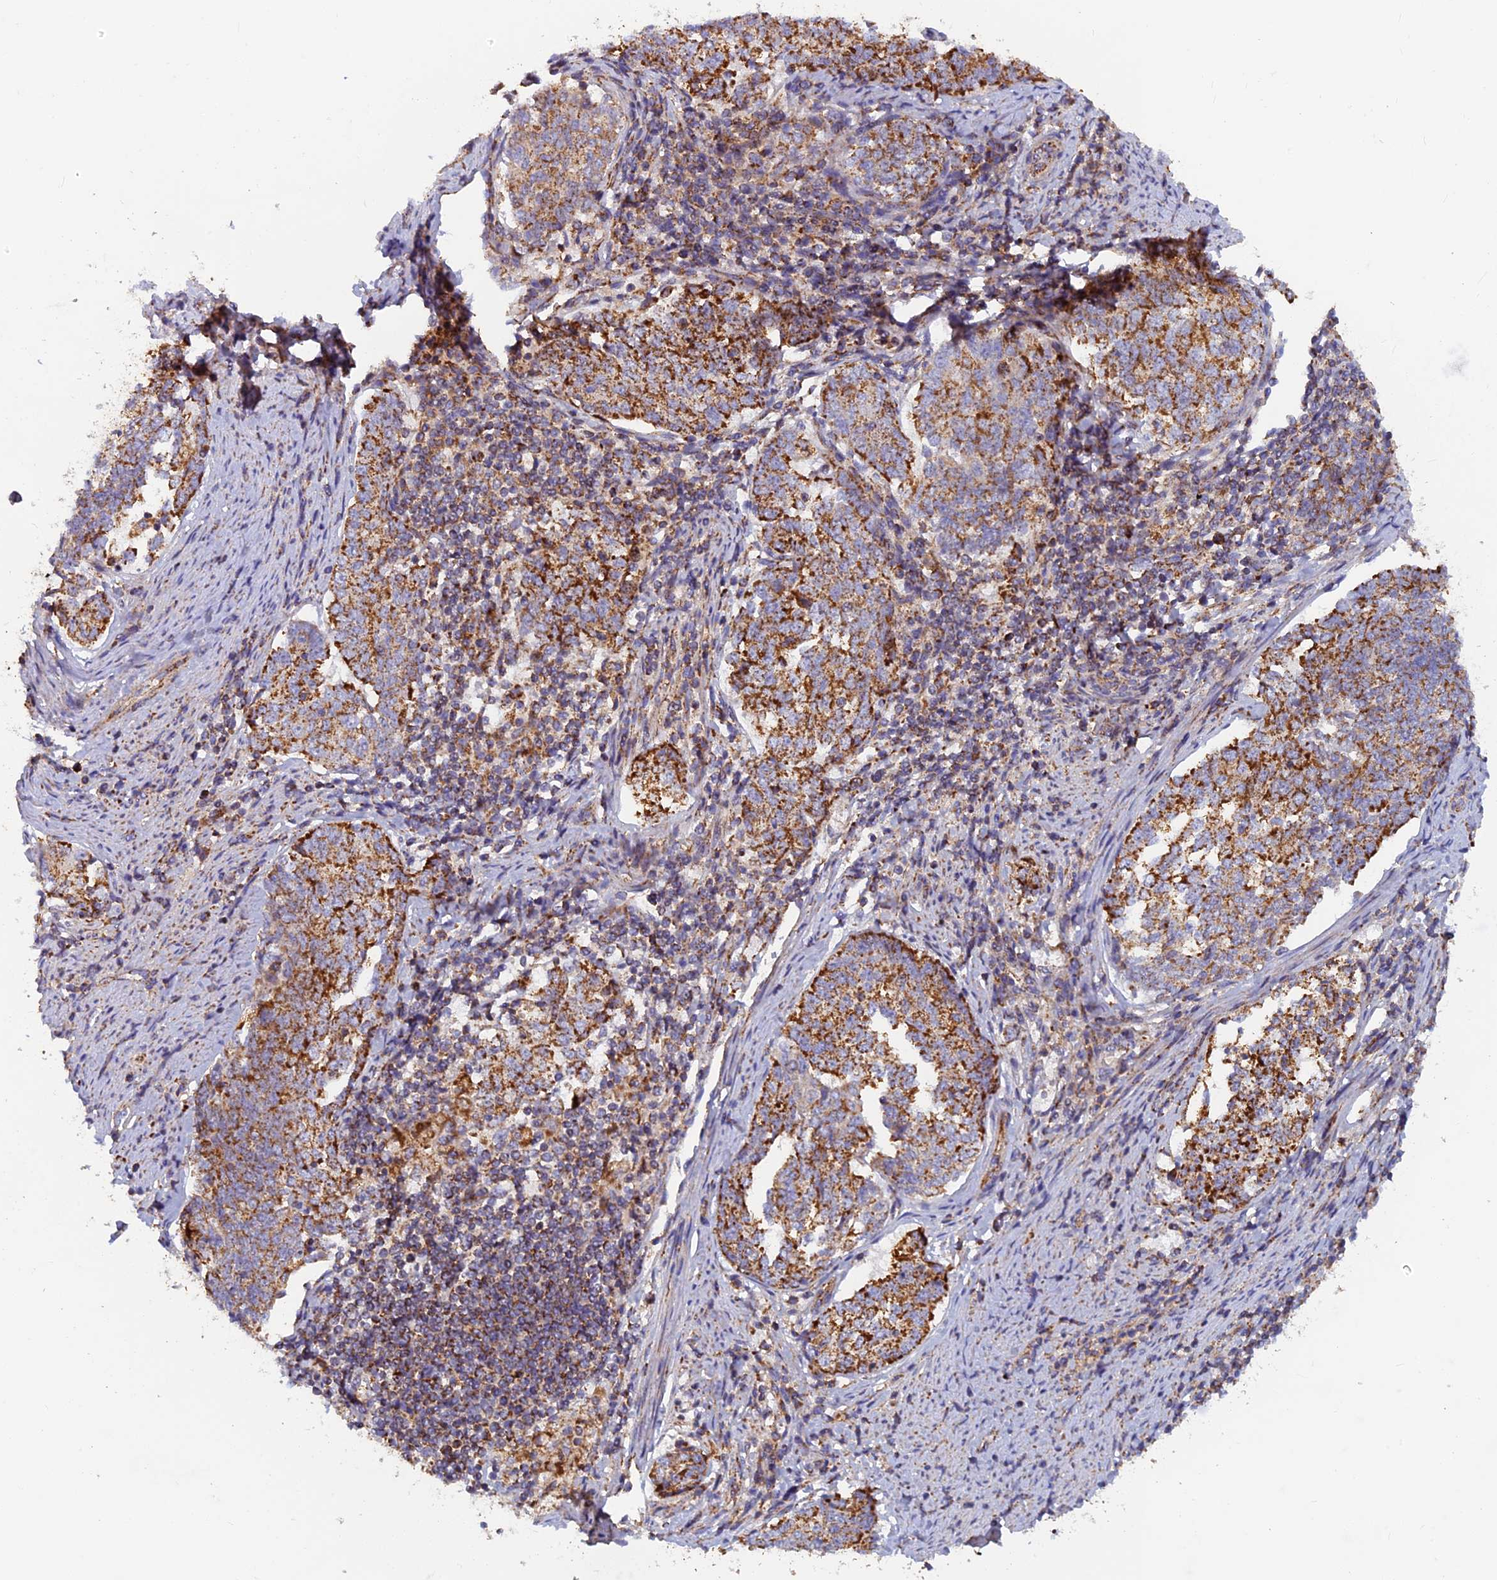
{"staining": {"intensity": "strong", "quantity": ">75%", "location": "cytoplasmic/membranous"}, "tissue": "endometrial cancer", "cell_type": "Tumor cells", "image_type": "cancer", "snomed": [{"axis": "morphology", "description": "Adenocarcinoma, NOS"}, {"axis": "topography", "description": "Endometrium"}], "caption": "IHC (DAB) staining of human endometrial cancer reveals strong cytoplasmic/membranous protein expression in about >75% of tumor cells.", "gene": "MRPS9", "patient": {"sex": "female", "age": 80}}